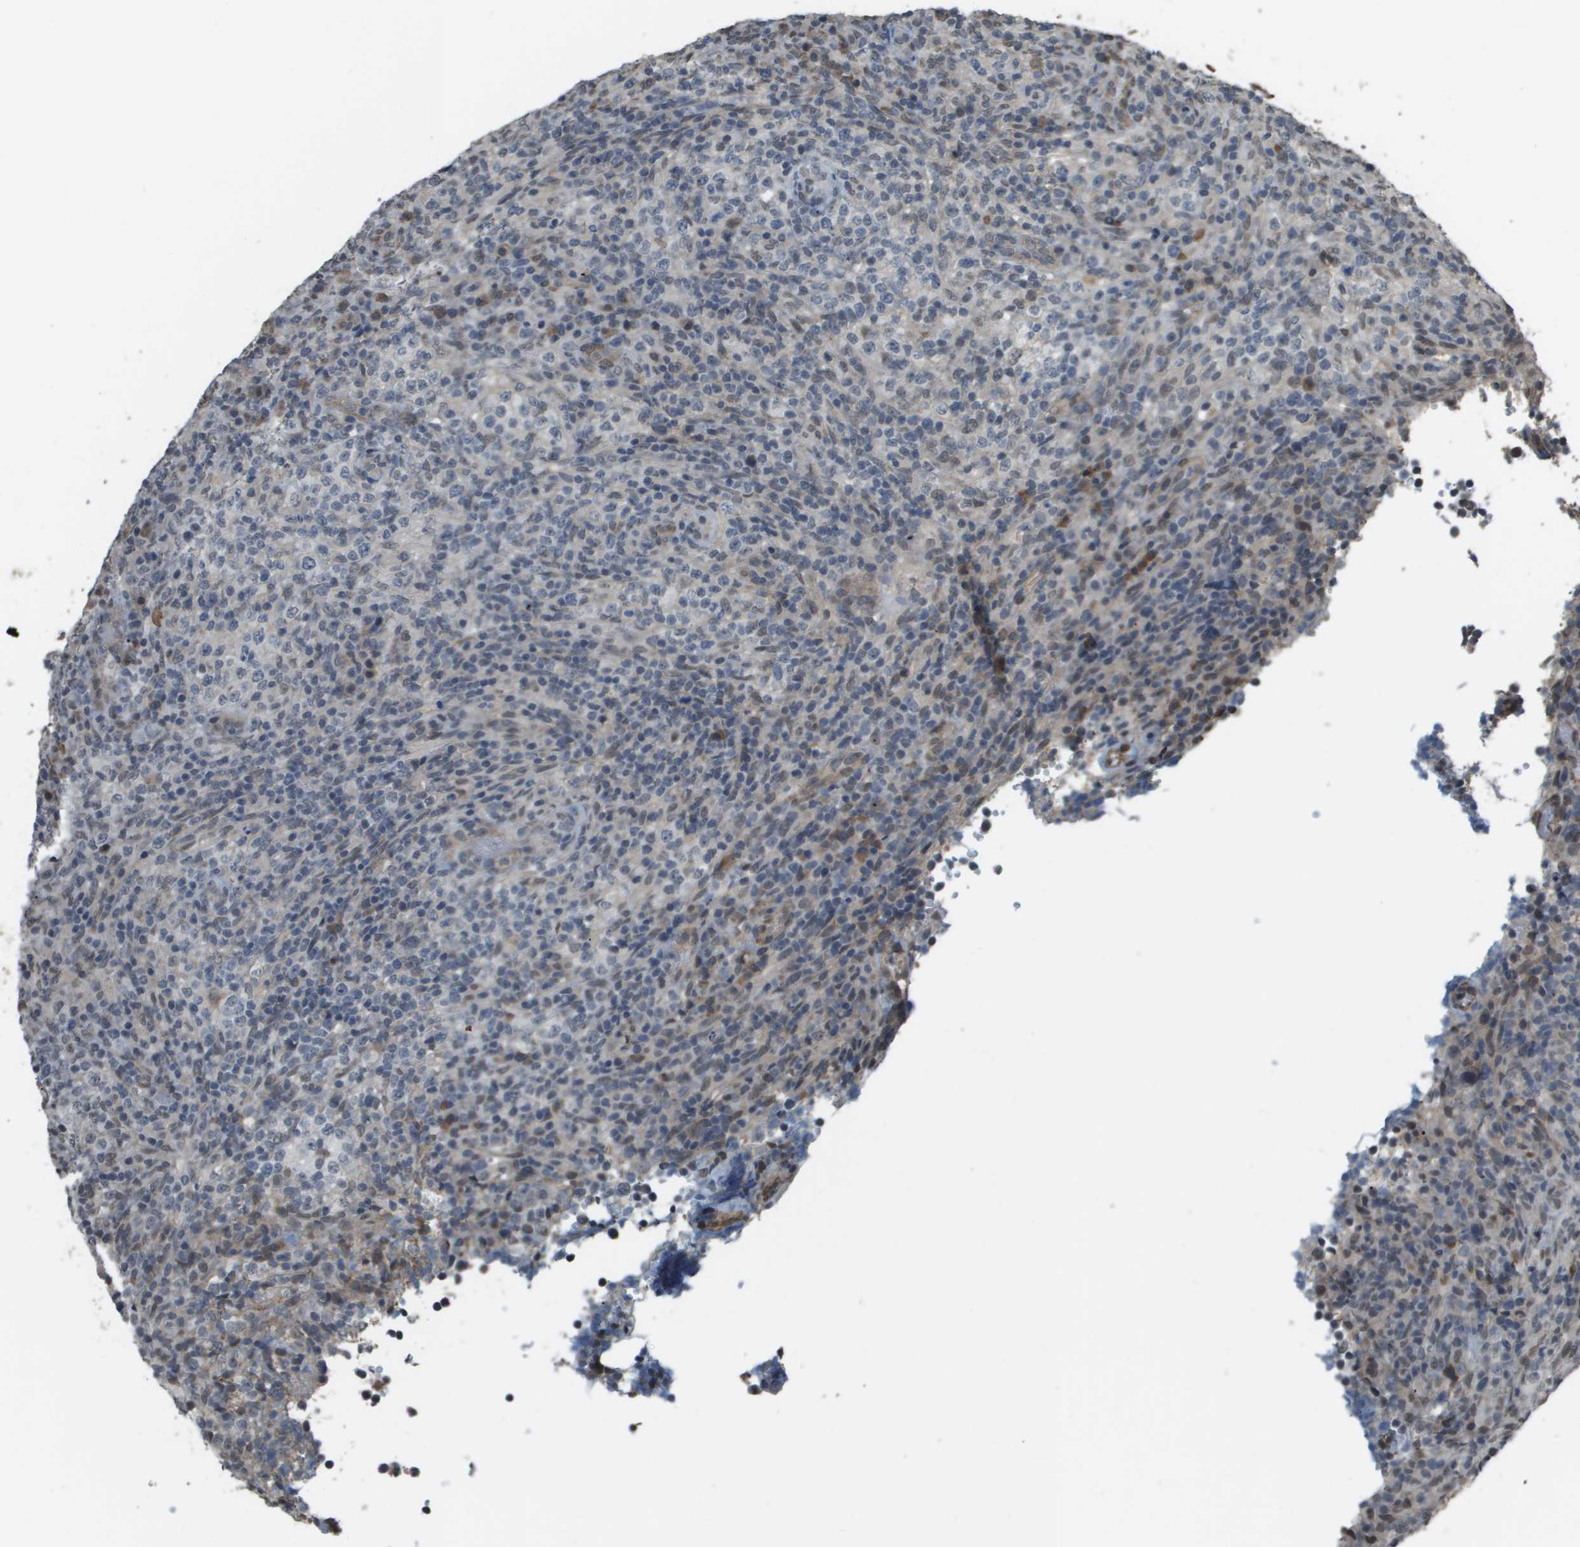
{"staining": {"intensity": "negative", "quantity": "none", "location": "none"}, "tissue": "lymphoma", "cell_type": "Tumor cells", "image_type": "cancer", "snomed": [{"axis": "morphology", "description": "Malignant lymphoma, non-Hodgkin's type, High grade"}, {"axis": "topography", "description": "Lymph node"}], "caption": "Photomicrograph shows no protein staining in tumor cells of lymphoma tissue.", "gene": "NDRG2", "patient": {"sex": "female", "age": 76}}